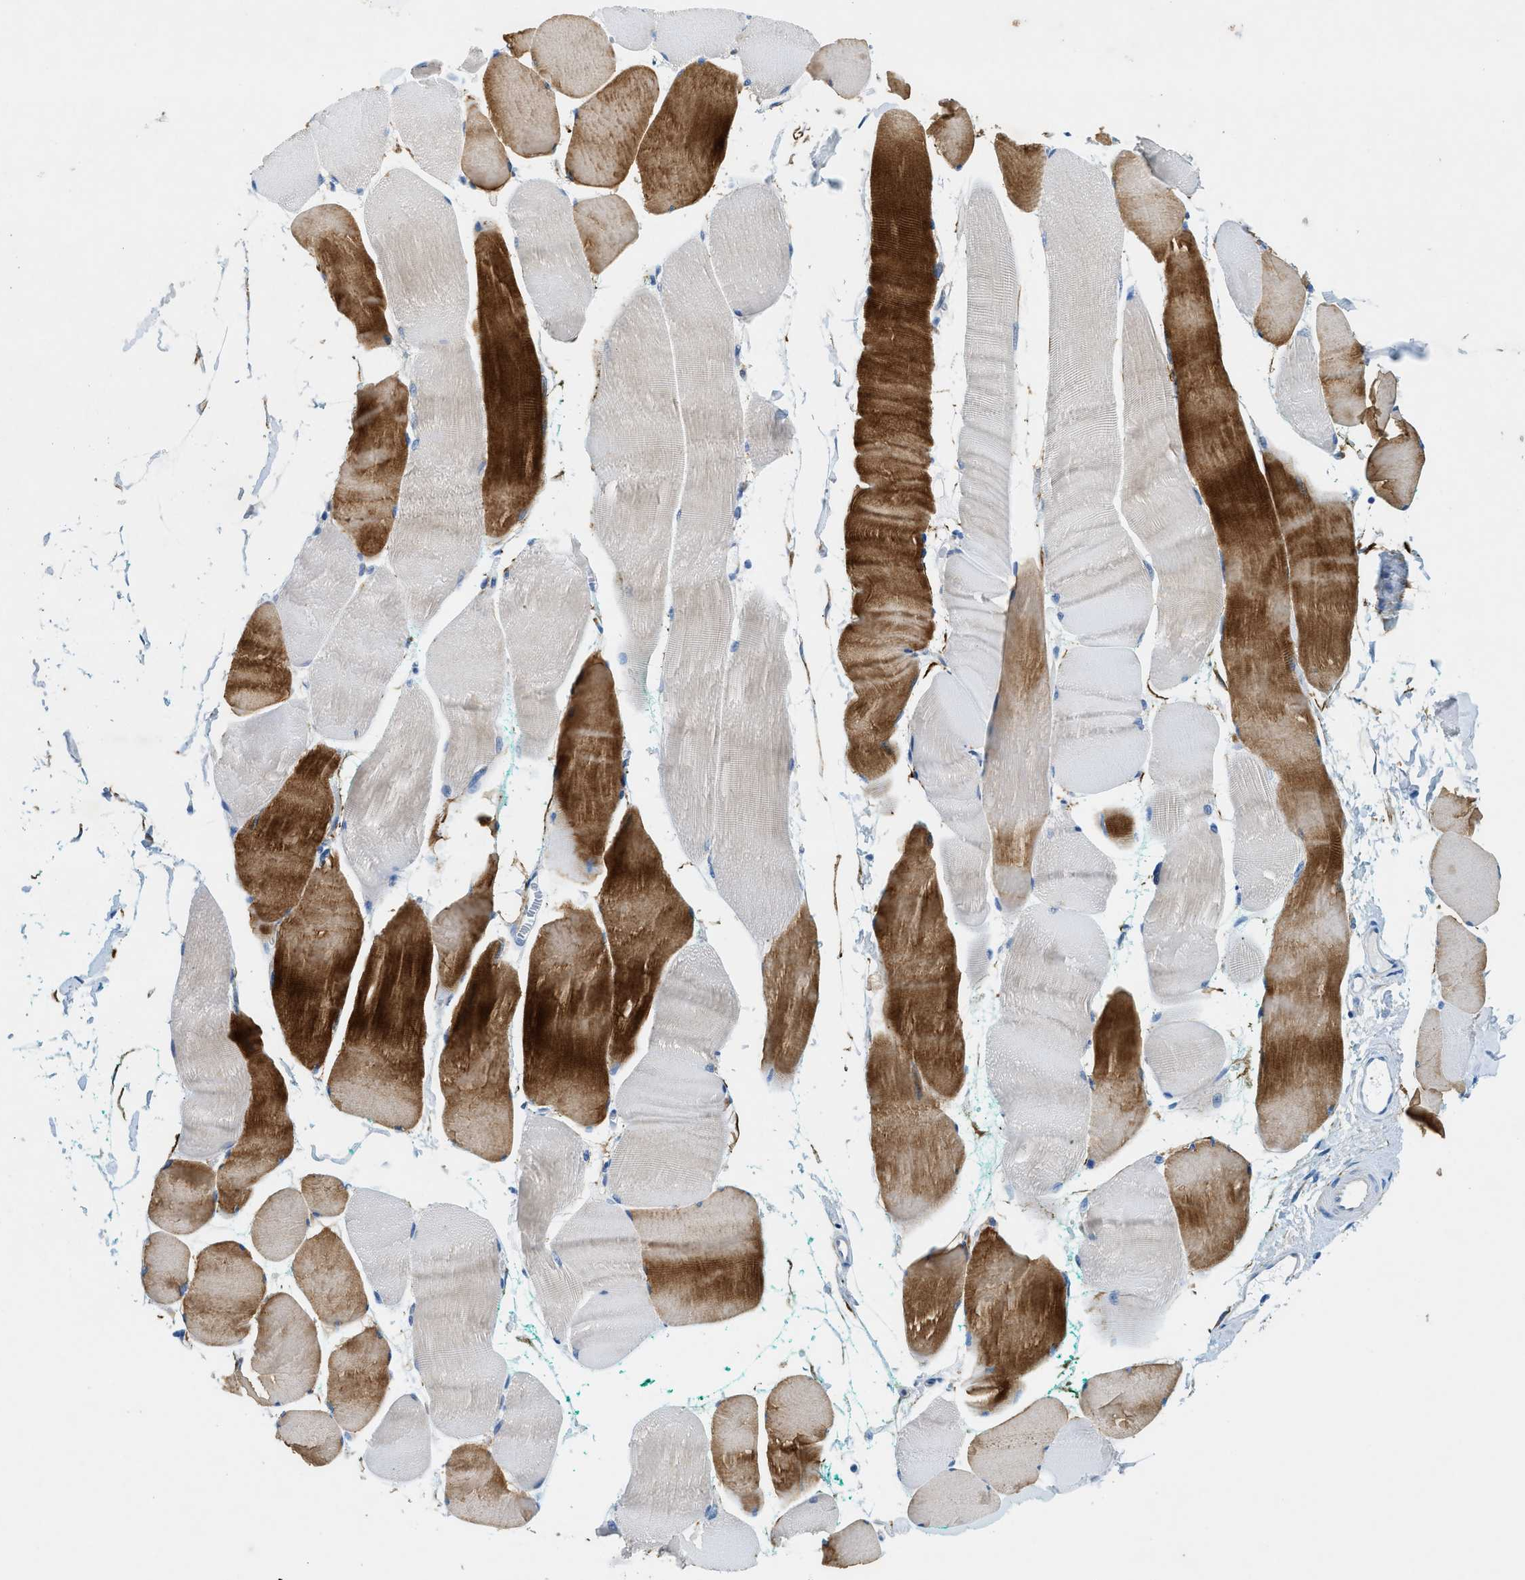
{"staining": {"intensity": "strong", "quantity": "<25%", "location": "cytoplasmic/membranous"}, "tissue": "skeletal muscle", "cell_type": "Myocytes", "image_type": "normal", "snomed": [{"axis": "morphology", "description": "Normal tissue, NOS"}, {"axis": "morphology", "description": "Squamous cell carcinoma, NOS"}, {"axis": "topography", "description": "Skeletal muscle"}], "caption": "Myocytes demonstrate medium levels of strong cytoplasmic/membranous expression in approximately <25% of cells in benign human skeletal muscle.", "gene": "ZDHHC13", "patient": {"sex": "male", "age": 51}}